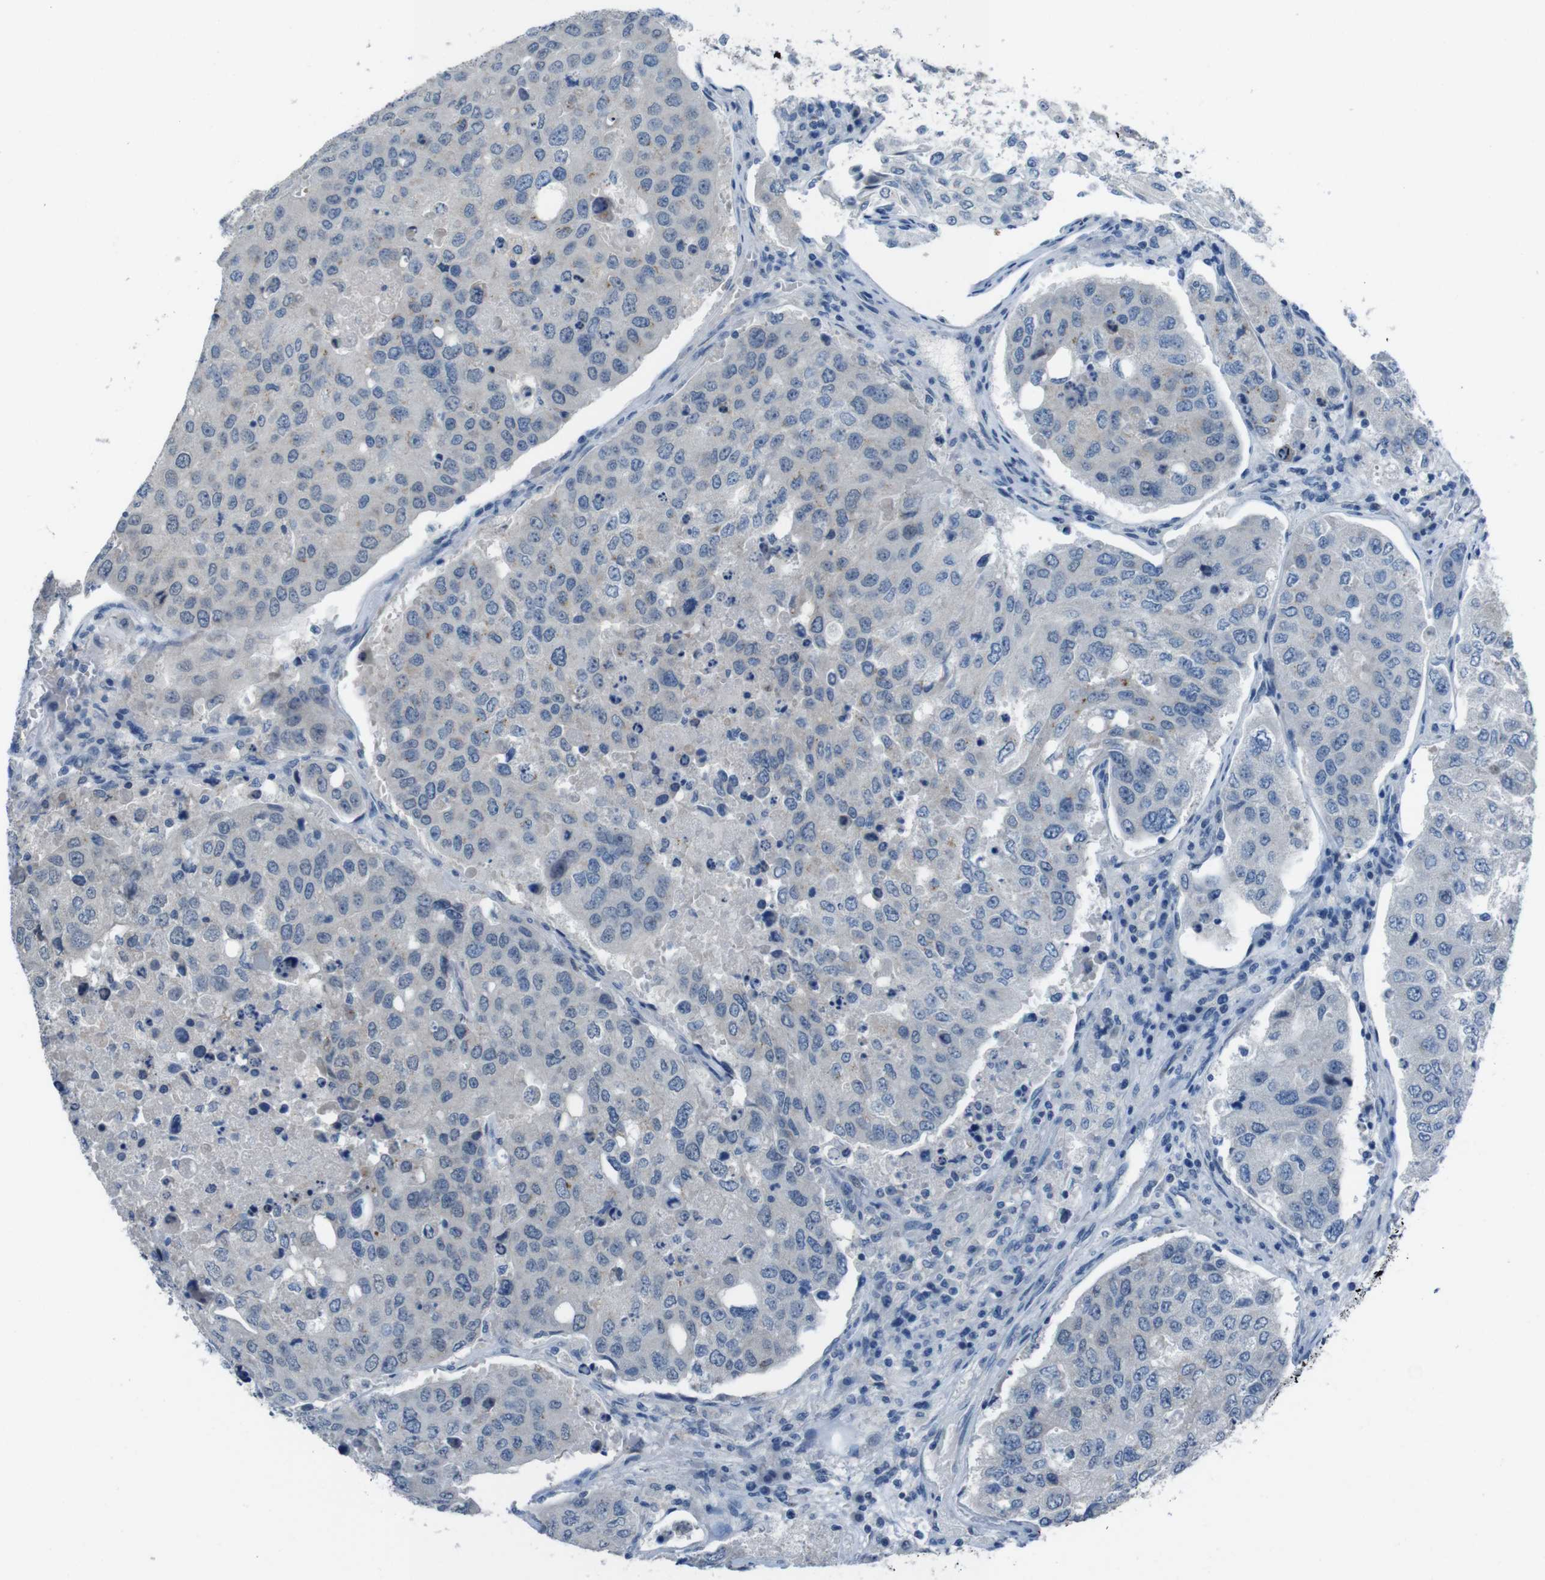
{"staining": {"intensity": "negative", "quantity": "none", "location": "none"}, "tissue": "urothelial cancer", "cell_type": "Tumor cells", "image_type": "cancer", "snomed": [{"axis": "morphology", "description": "Urothelial carcinoma, High grade"}, {"axis": "topography", "description": "Lymph node"}, {"axis": "topography", "description": "Urinary bladder"}], "caption": "Immunohistochemical staining of urothelial carcinoma (high-grade) shows no significant expression in tumor cells. The staining was performed using DAB to visualize the protein expression in brown, while the nuclei were stained in blue with hematoxylin (Magnification: 20x).", "gene": "CDHR2", "patient": {"sex": "male", "age": 51}}